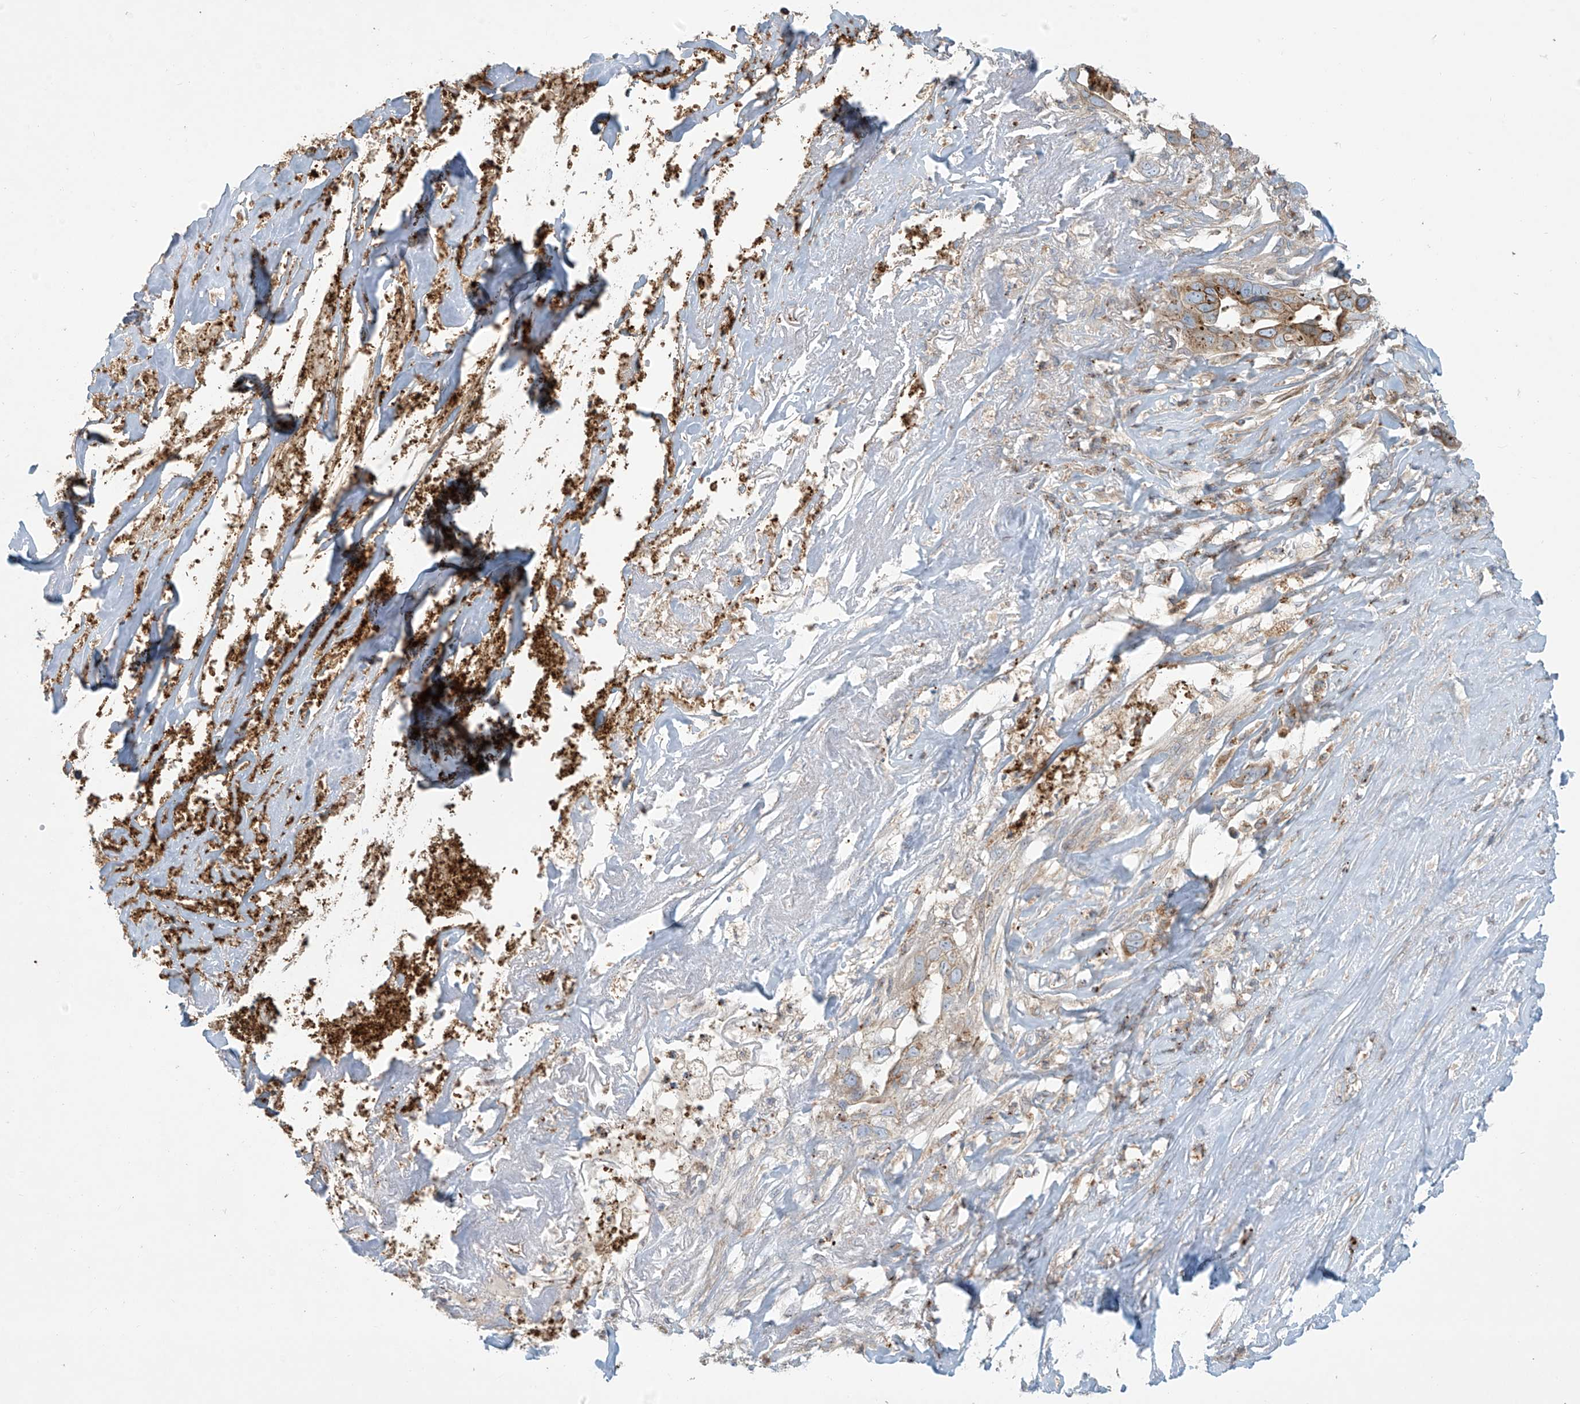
{"staining": {"intensity": "moderate", "quantity": "25%-75%", "location": "cytoplasmic/membranous"}, "tissue": "liver cancer", "cell_type": "Tumor cells", "image_type": "cancer", "snomed": [{"axis": "morphology", "description": "Cholangiocarcinoma"}, {"axis": "topography", "description": "Liver"}], "caption": "The micrograph shows a brown stain indicating the presence of a protein in the cytoplasmic/membranous of tumor cells in cholangiocarcinoma (liver).", "gene": "LZTS3", "patient": {"sex": "female", "age": 79}}